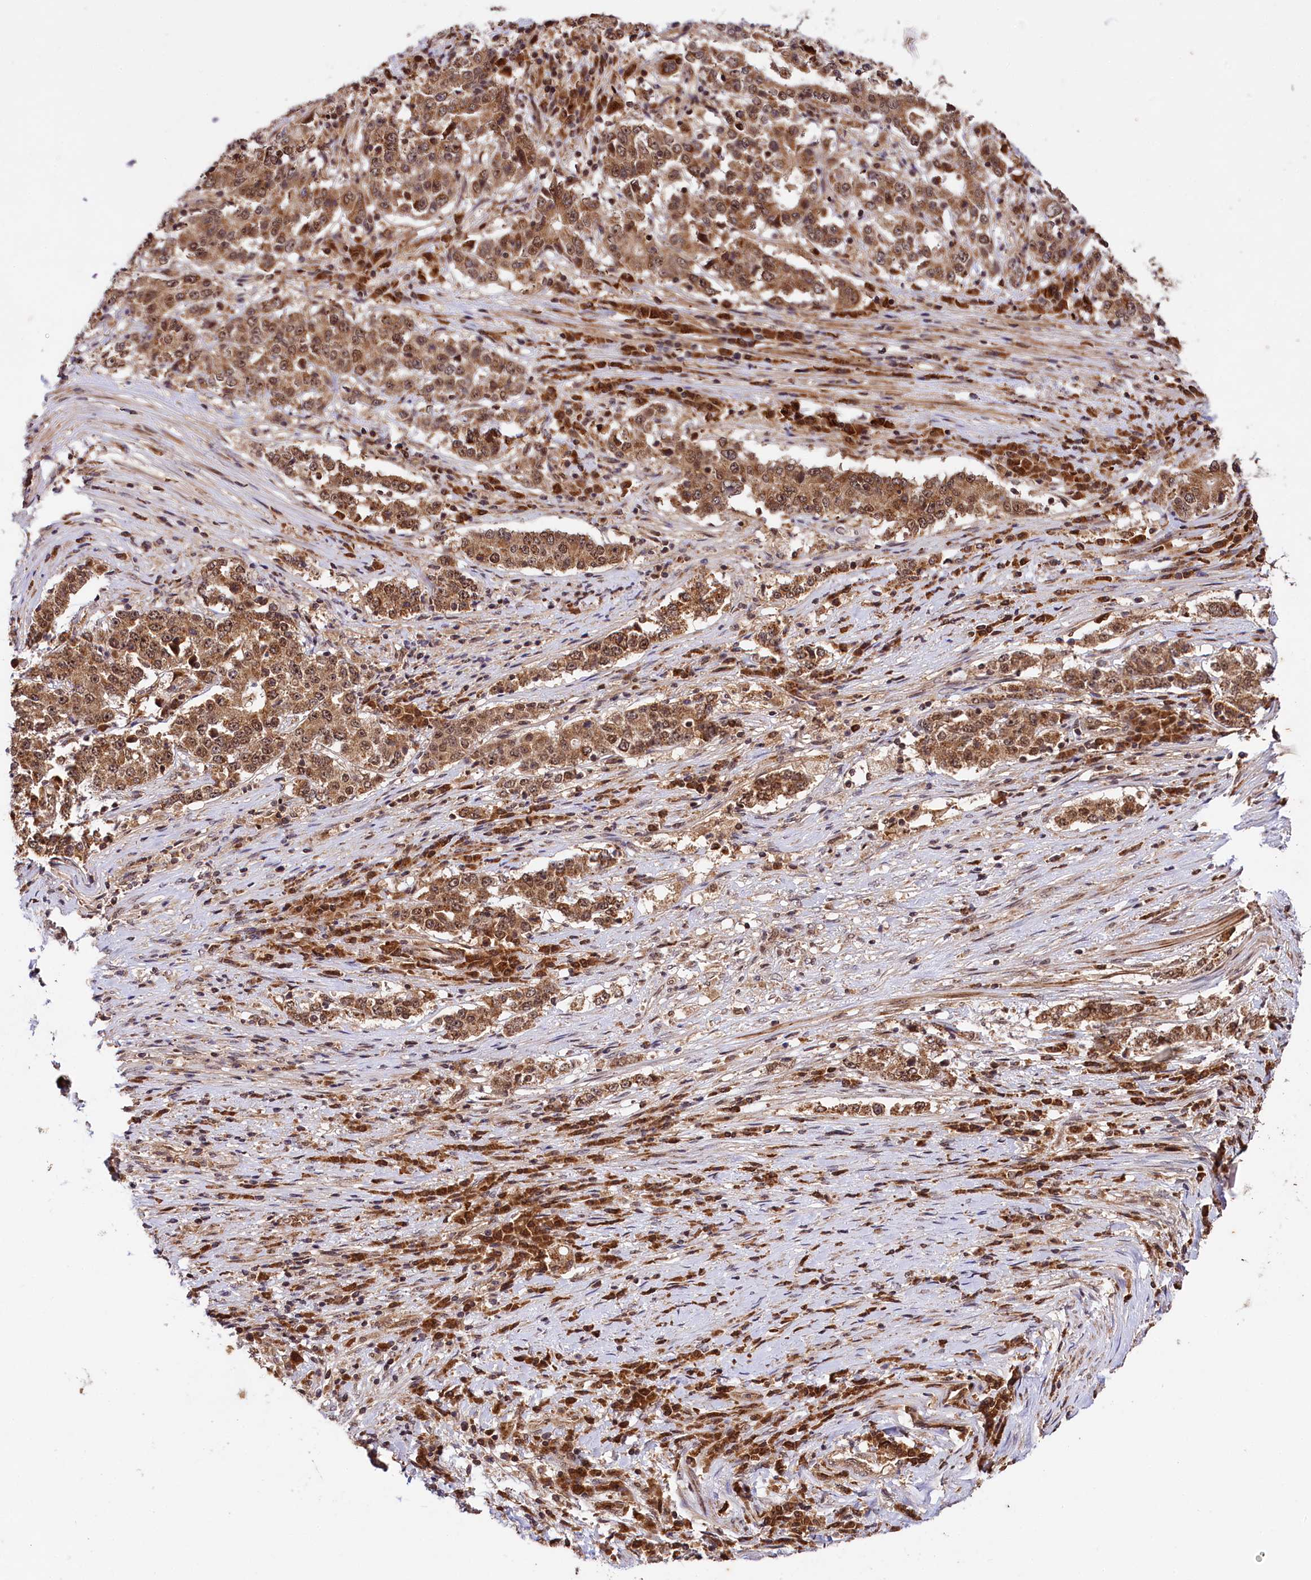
{"staining": {"intensity": "moderate", "quantity": ">75%", "location": "cytoplasmic/membranous,nuclear"}, "tissue": "stomach cancer", "cell_type": "Tumor cells", "image_type": "cancer", "snomed": [{"axis": "morphology", "description": "Adenocarcinoma, NOS"}, {"axis": "topography", "description": "Stomach"}], "caption": "IHC image of human adenocarcinoma (stomach) stained for a protein (brown), which demonstrates medium levels of moderate cytoplasmic/membranous and nuclear staining in approximately >75% of tumor cells.", "gene": "UBE3A", "patient": {"sex": "male", "age": 59}}